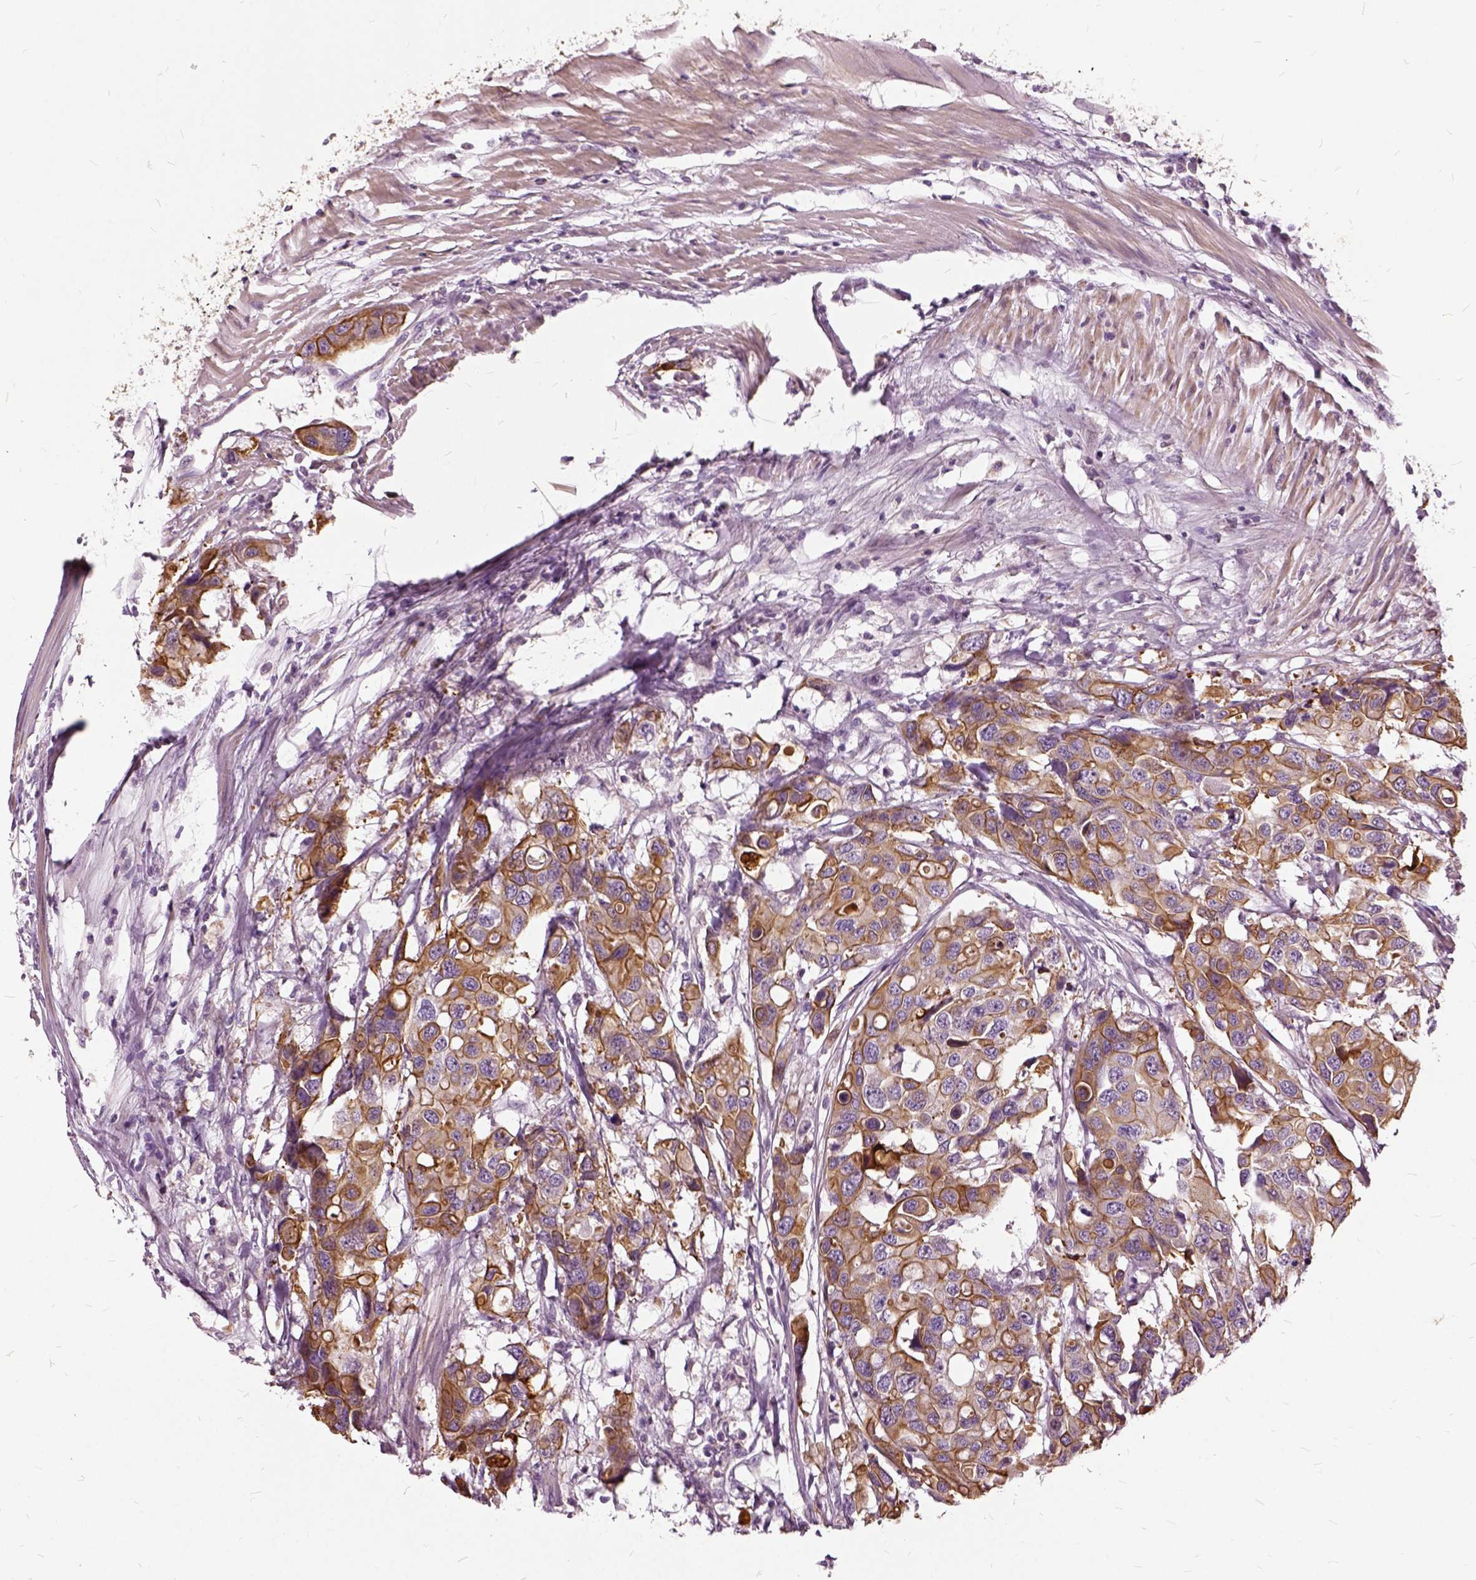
{"staining": {"intensity": "moderate", "quantity": ">75%", "location": "cytoplasmic/membranous"}, "tissue": "colorectal cancer", "cell_type": "Tumor cells", "image_type": "cancer", "snomed": [{"axis": "morphology", "description": "Adenocarcinoma, NOS"}, {"axis": "topography", "description": "Colon"}], "caption": "This is a photomicrograph of immunohistochemistry staining of colorectal adenocarcinoma, which shows moderate positivity in the cytoplasmic/membranous of tumor cells.", "gene": "ILRUN", "patient": {"sex": "male", "age": 77}}